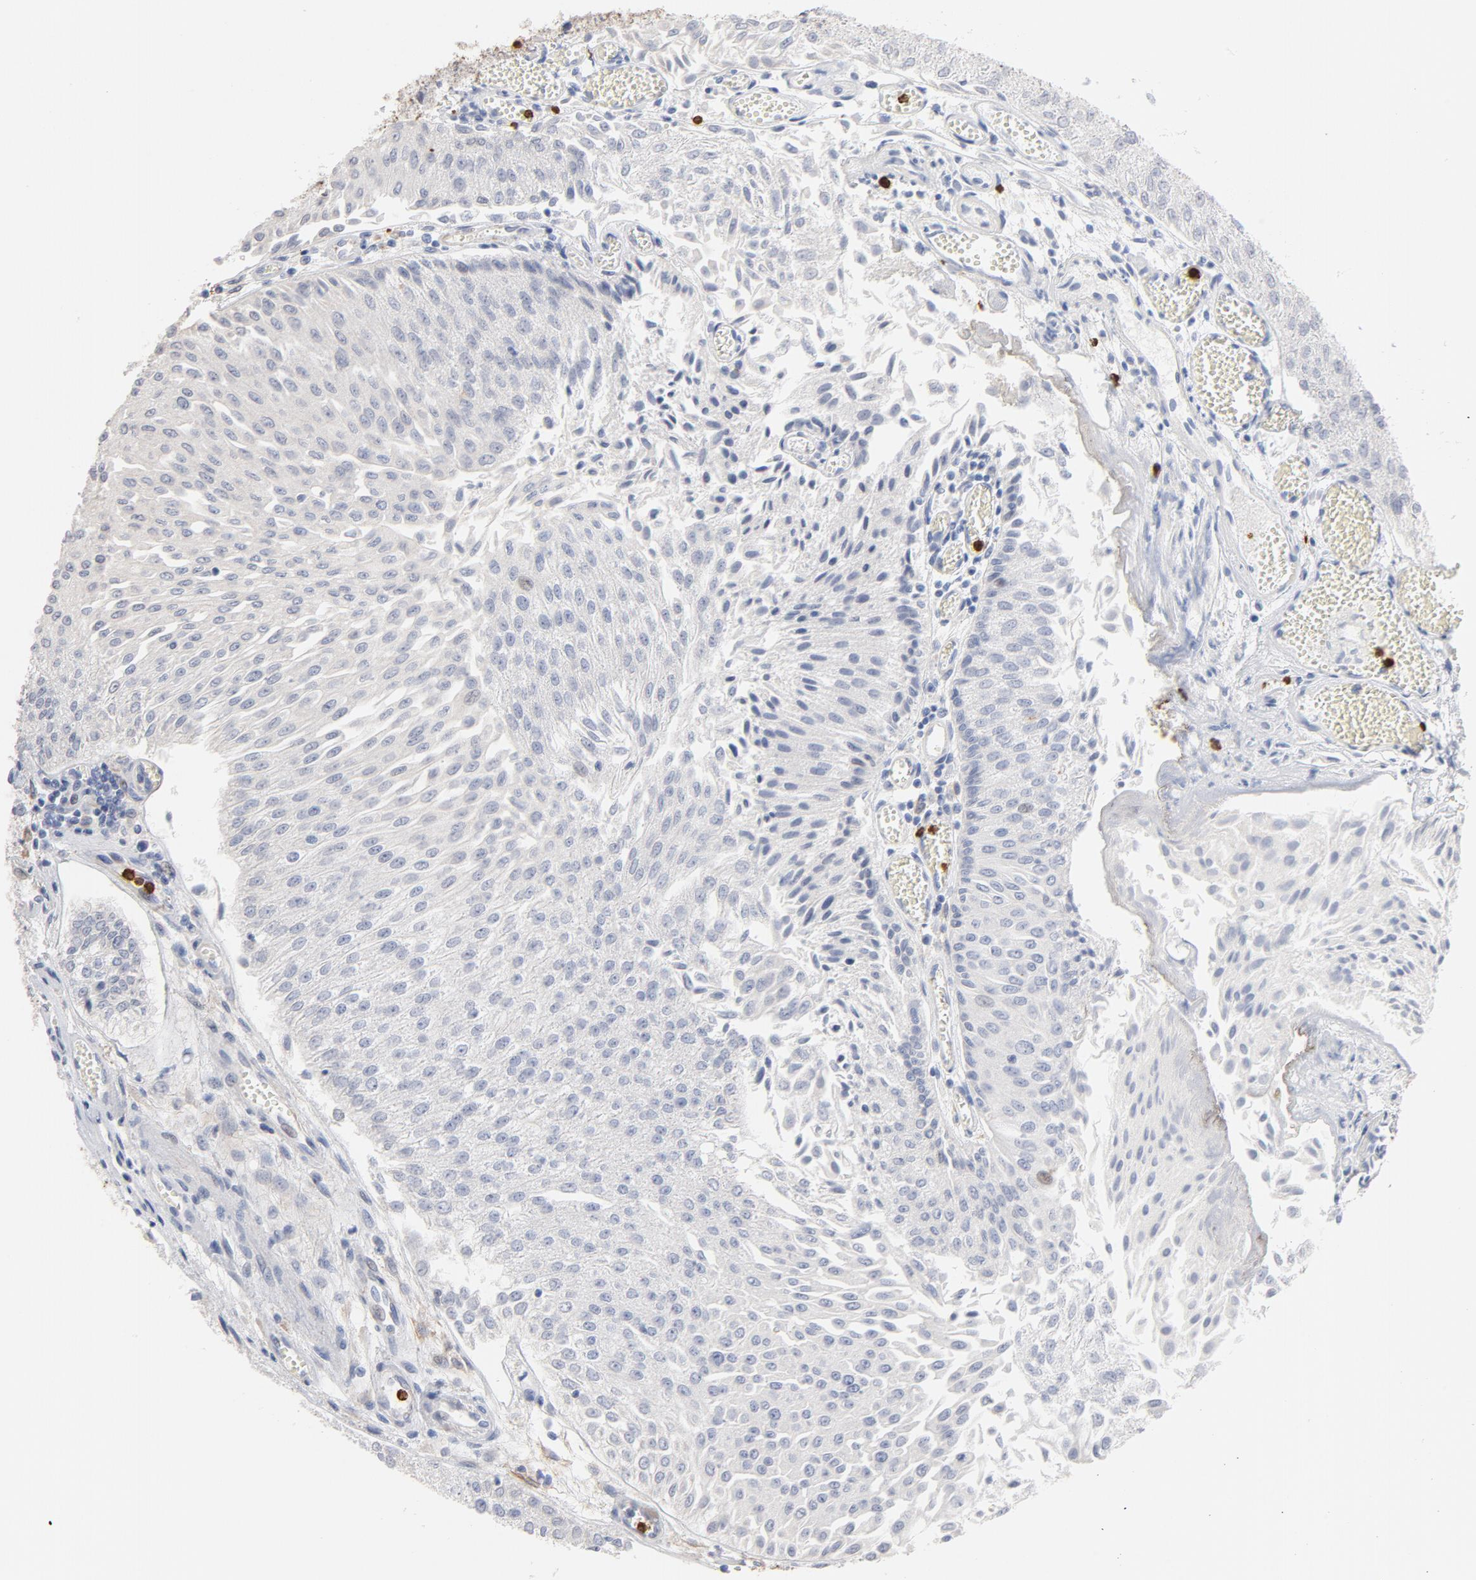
{"staining": {"intensity": "negative", "quantity": "none", "location": "none"}, "tissue": "urothelial cancer", "cell_type": "Tumor cells", "image_type": "cancer", "snomed": [{"axis": "morphology", "description": "Urothelial carcinoma, Low grade"}, {"axis": "topography", "description": "Urinary bladder"}], "caption": "Immunohistochemistry (IHC) histopathology image of low-grade urothelial carcinoma stained for a protein (brown), which shows no positivity in tumor cells.", "gene": "PNMA1", "patient": {"sex": "male", "age": 86}}